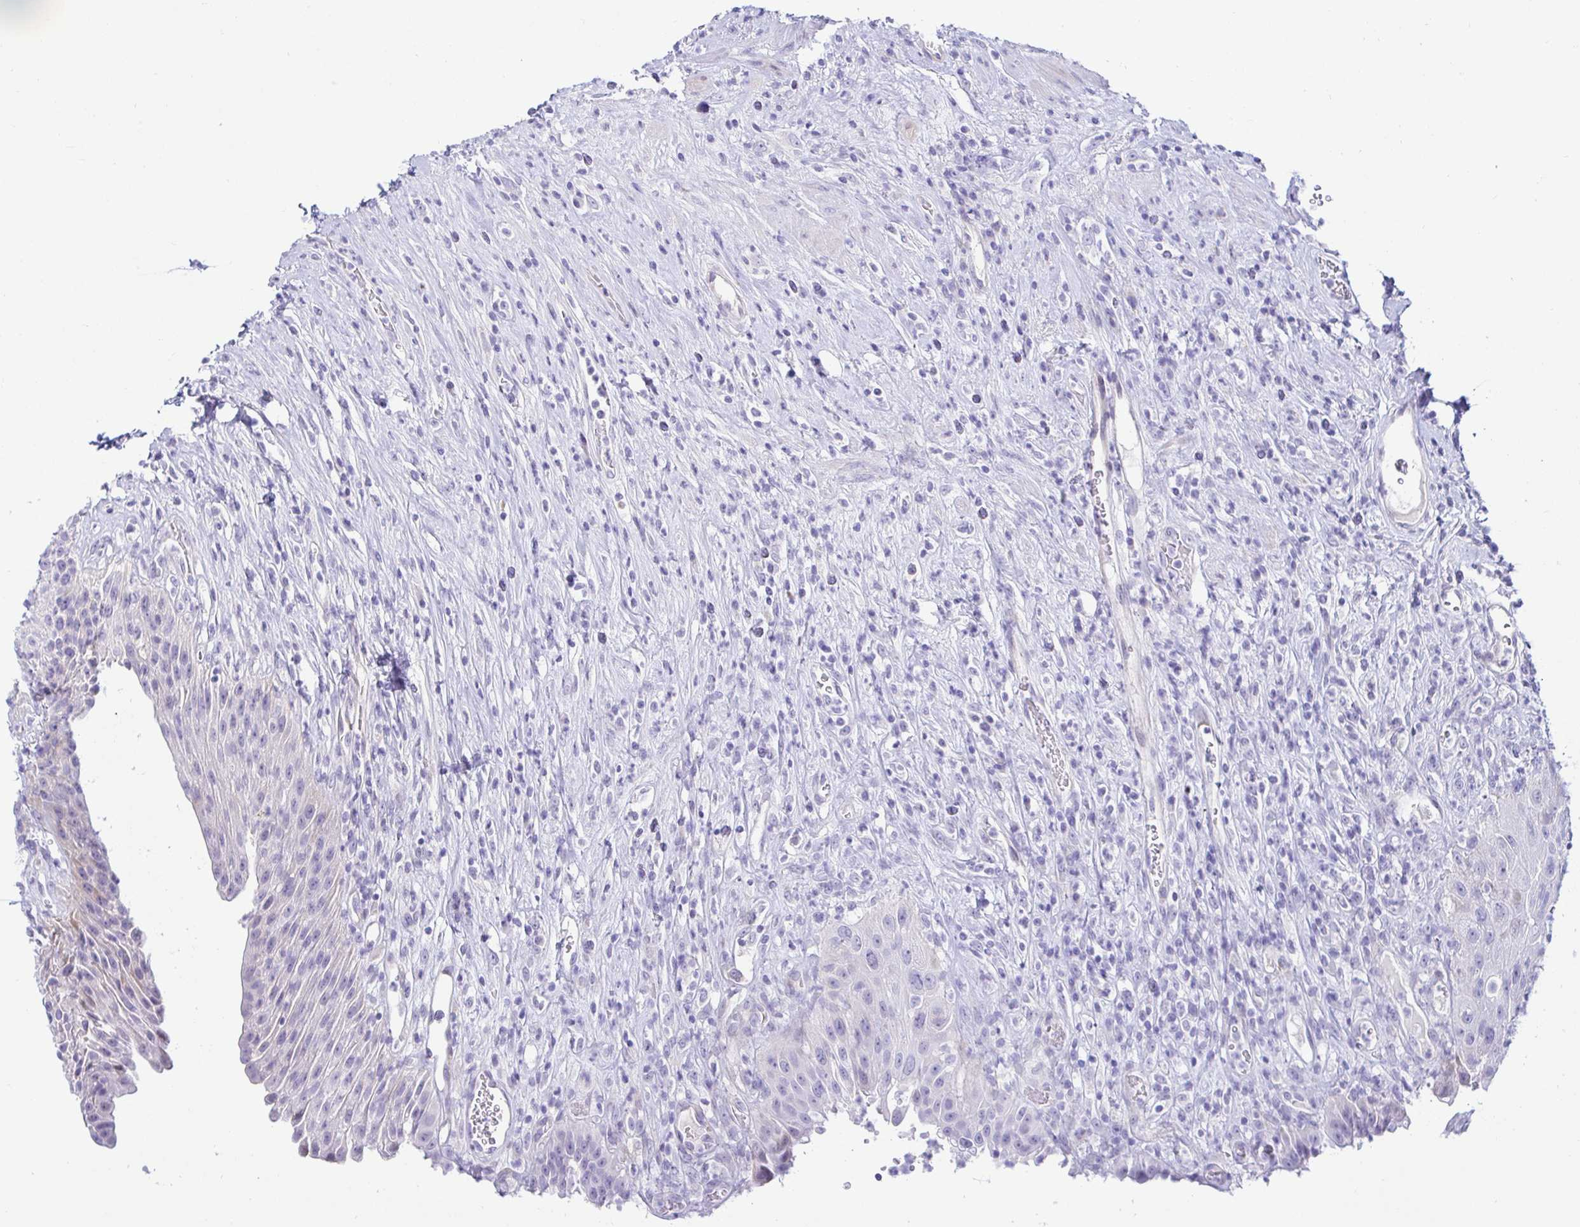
{"staining": {"intensity": "weak", "quantity": "<25%", "location": "cytoplasmic/membranous"}, "tissue": "urinary bladder", "cell_type": "Urothelial cells", "image_type": "normal", "snomed": [{"axis": "morphology", "description": "Normal tissue, NOS"}, {"axis": "topography", "description": "Urinary bladder"}], "caption": "This is an immunohistochemistry photomicrograph of benign human urinary bladder. There is no positivity in urothelial cells.", "gene": "PINLYP", "patient": {"sex": "female", "age": 56}}